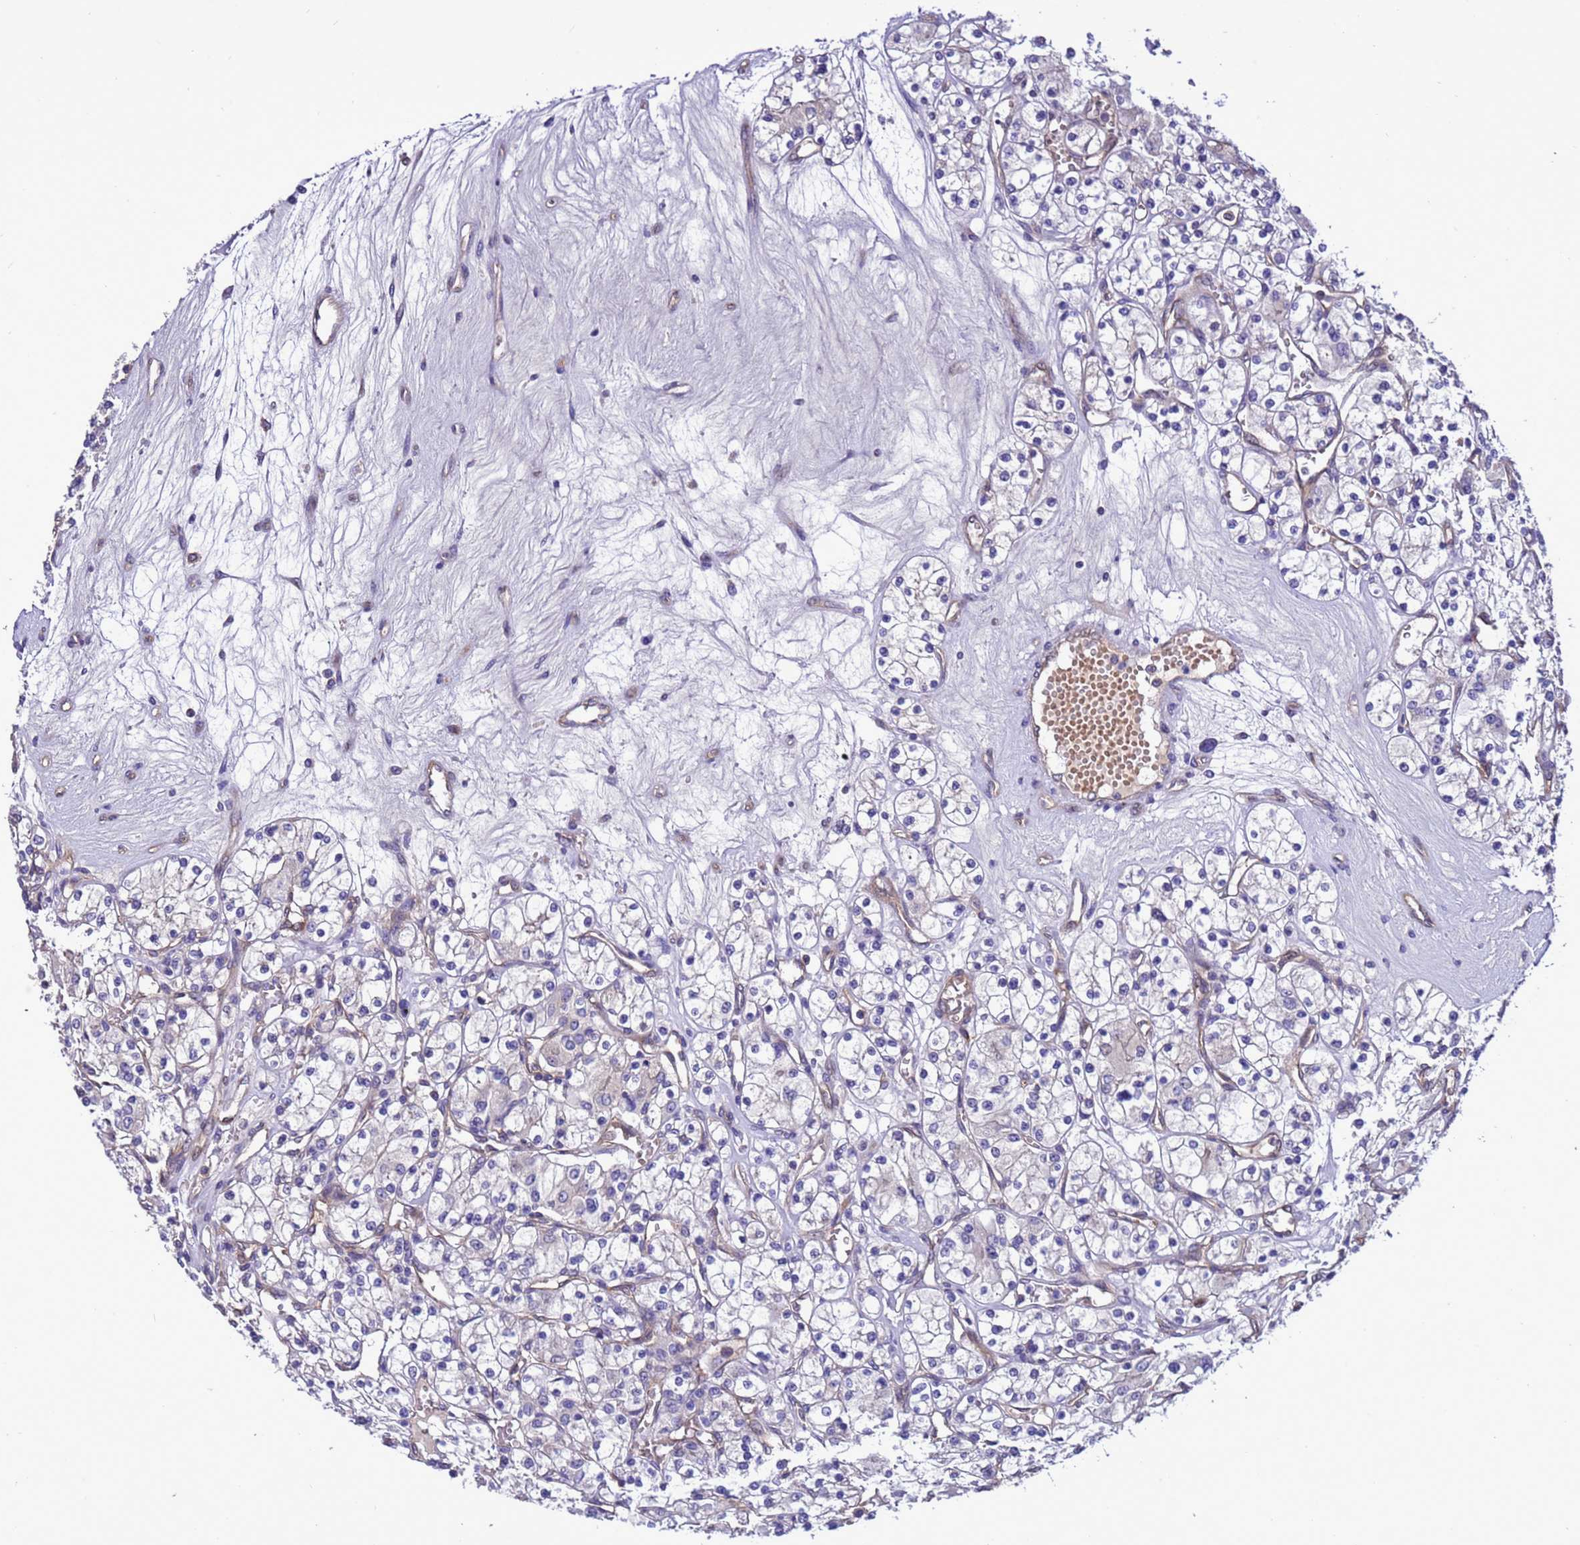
{"staining": {"intensity": "negative", "quantity": "none", "location": "none"}, "tissue": "renal cancer", "cell_type": "Tumor cells", "image_type": "cancer", "snomed": [{"axis": "morphology", "description": "Adenocarcinoma, NOS"}, {"axis": "topography", "description": "Kidney"}], "caption": "The image exhibits no significant staining in tumor cells of renal cancer (adenocarcinoma).", "gene": "RABEP2", "patient": {"sex": "female", "age": 59}}